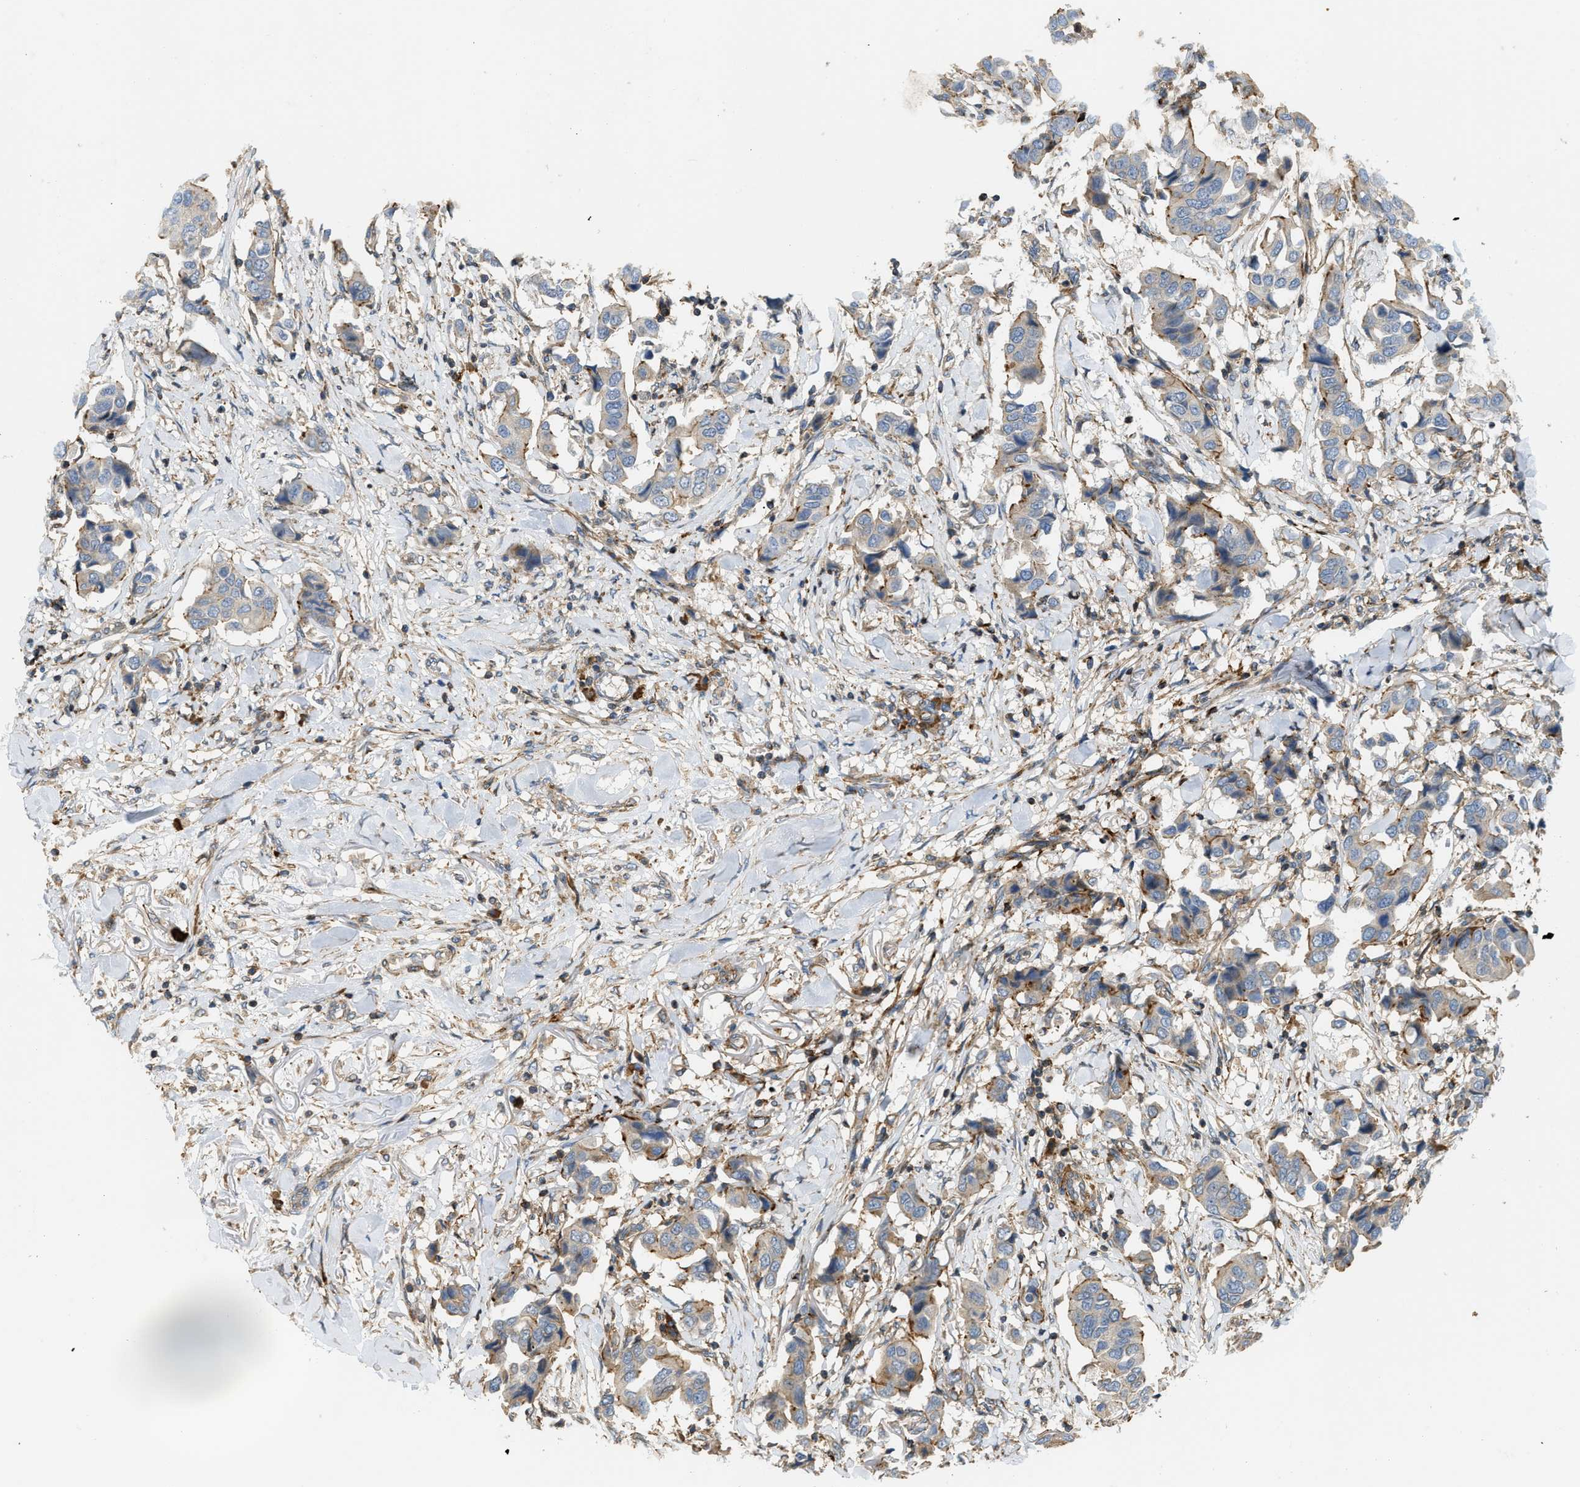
{"staining": {"intensity": "moderate", "quantity": "<25%", "location": "cytoplasmic/membranous"}, "tissue": "breast cancer", "cell_type": "Tumor cells", "image_type": "cancer", "snomed": [{"axis": "morphology", "description": "Duct carcinoma"}, {"axis": "topography", "description": "Breast"}], "caption": "IHC photomicrograph of neoplastic tissue: human breast cancer stained using IHC exhibits low levels of moderate protein expression localized specifically in the cytoplasmic/membranous of tumor cells, appearing as a cytoplasmic/membranous brown color.", "gene": "BTN3A2", "patient": {"sex": "female", "age": 80}}